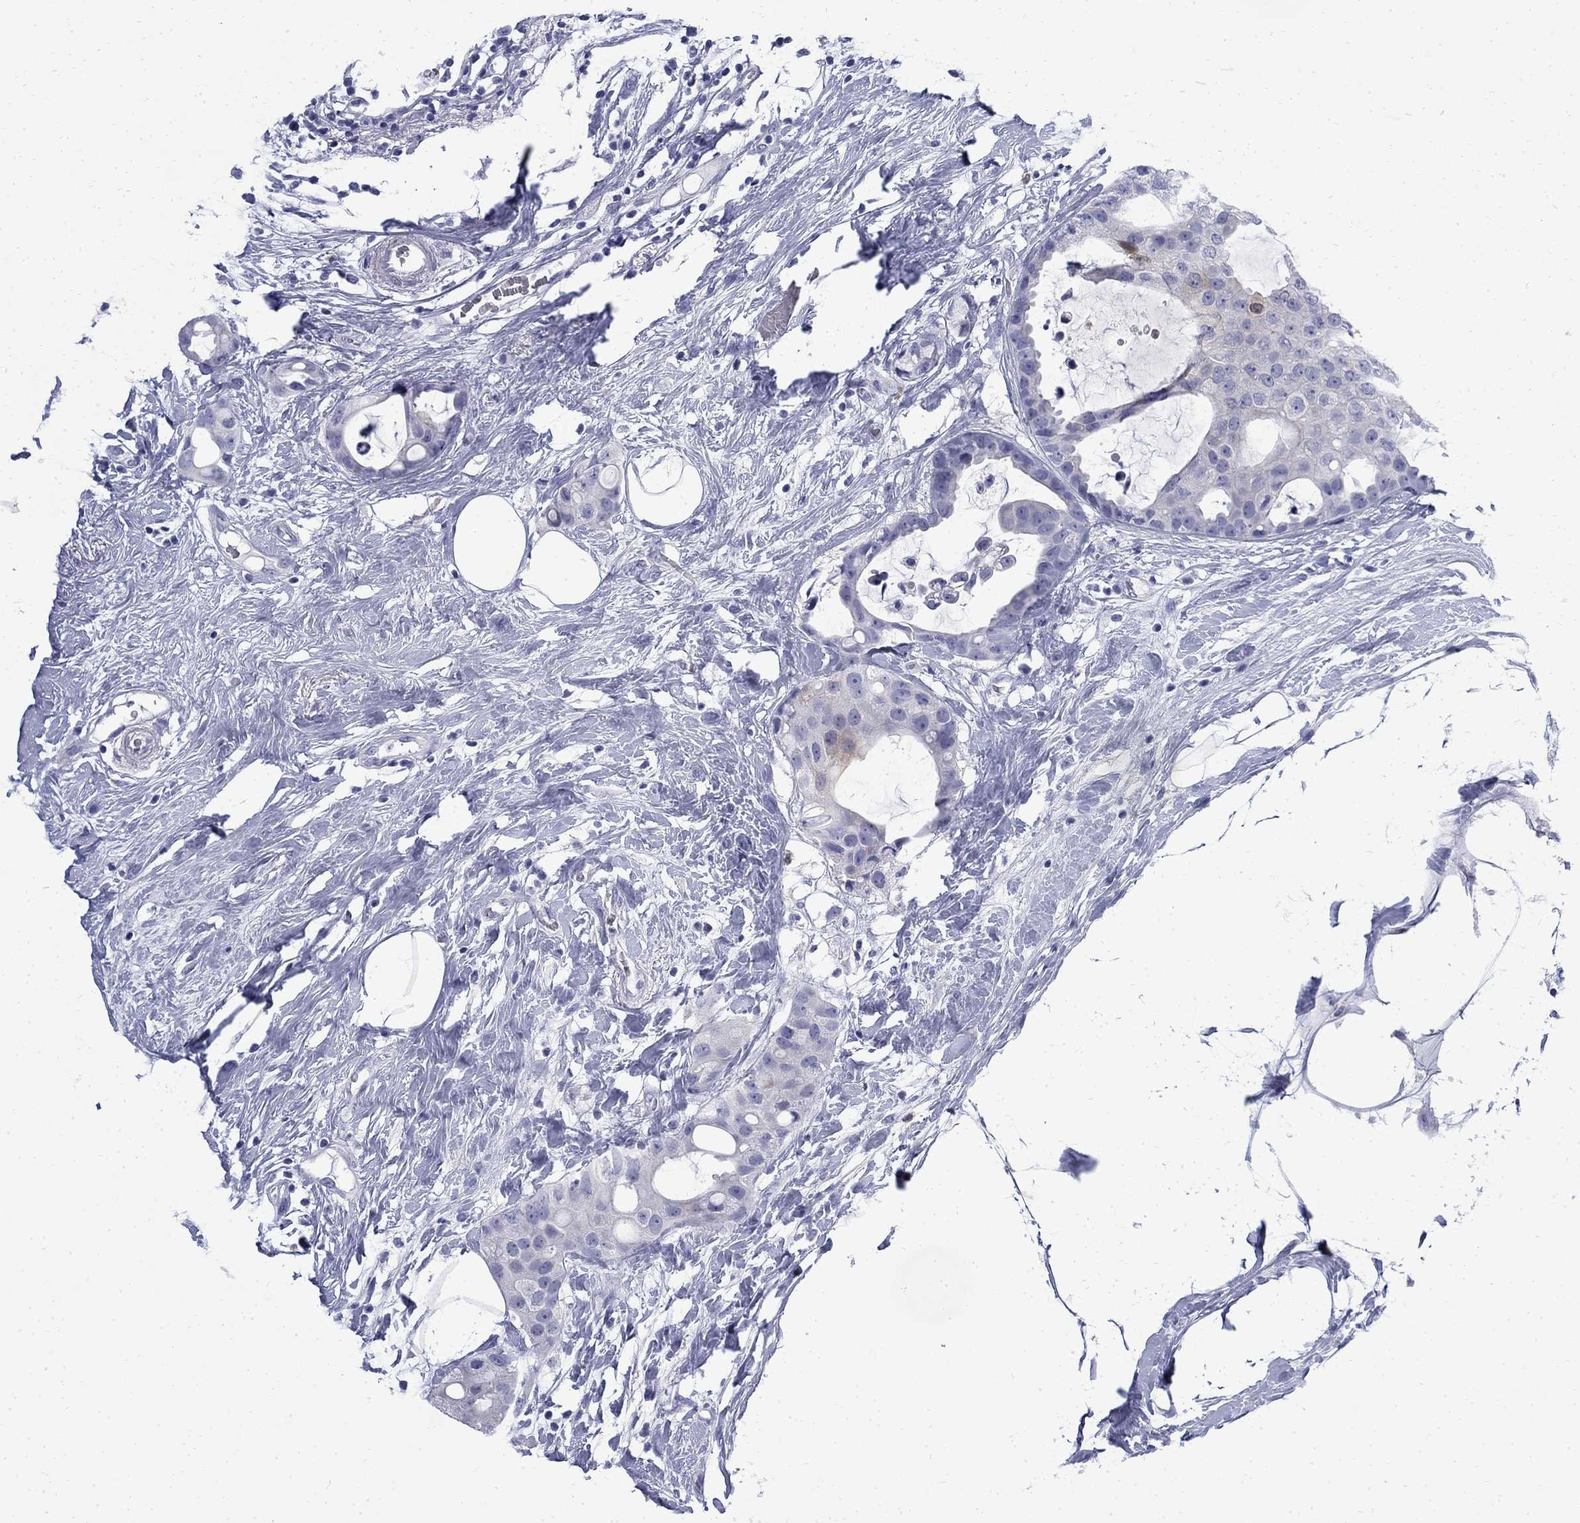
{"staining": {"intensity": "negative", "quantity": "none", "location": "none"}, "tissue": "breast cancer", "cell_type": "Tumor cells", "image_type": "cancer", "snomed": [{"axis": "morphology", "description": "Duct carcinoma"}, {"axis": "topography", "description": "Breast"}], "caption": "Tumor cells show no significant expression in intraductal carcinoma (breast).", "gene": "SERPINB2", "patient": {"sex": "female", "age": 45}}